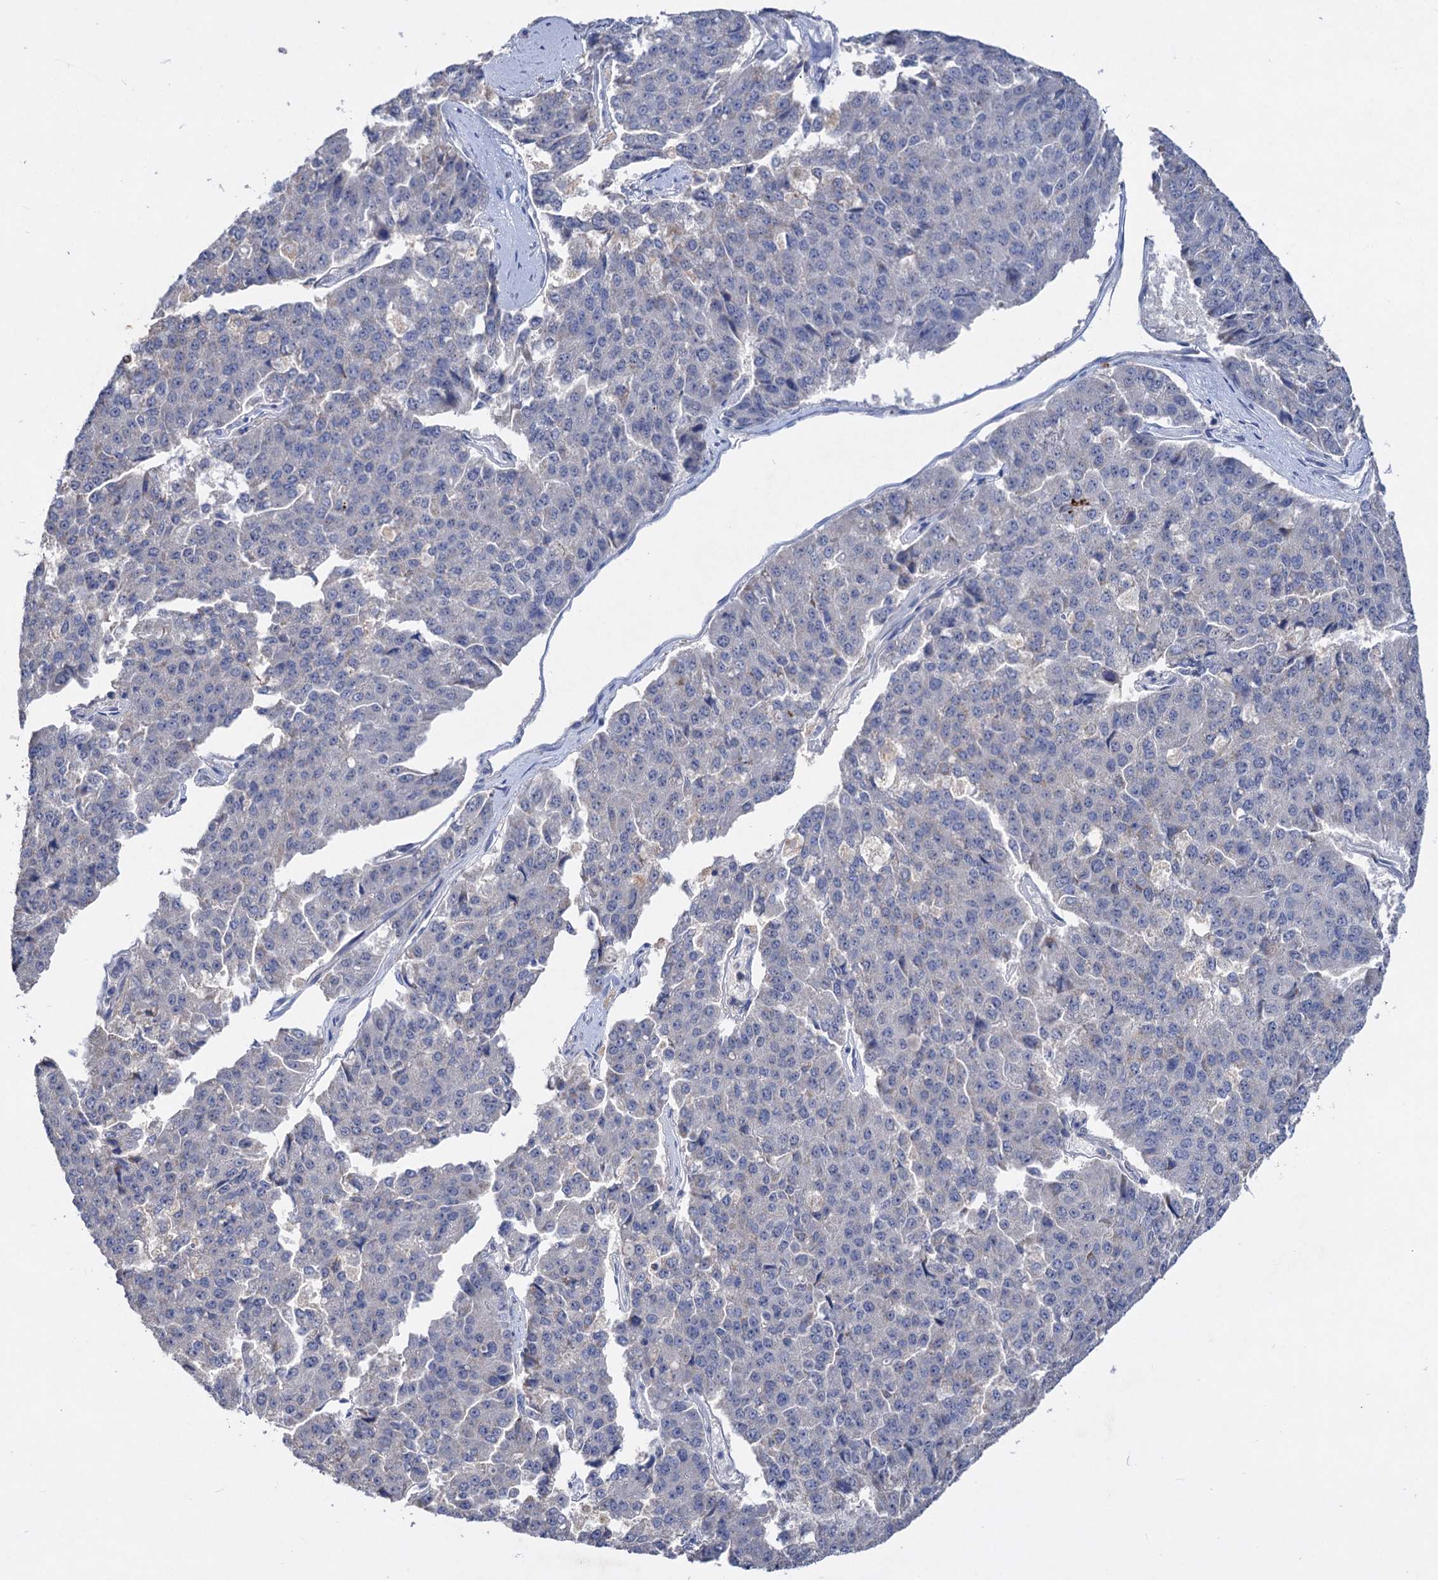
{"staining": {"intensity": "negative", "quantity": "none", "location": "none"}, "tissue": "pancreatic cancer", "cell_type": "Tumor cells", "image_type": "cancer", "snomed": [{"axis": "morphology", "description": "Adenocarcinoma, NOS"}, {"axis": "topography", "description": "Pancreas"}], "caption": "This is an immunohistochemistry (IHC) image of adenocarcinoma (pancreatic). There is no staining in tumor cells.", "gene": "ATP4A", "patient": {"sex": "male", "age": 50}}